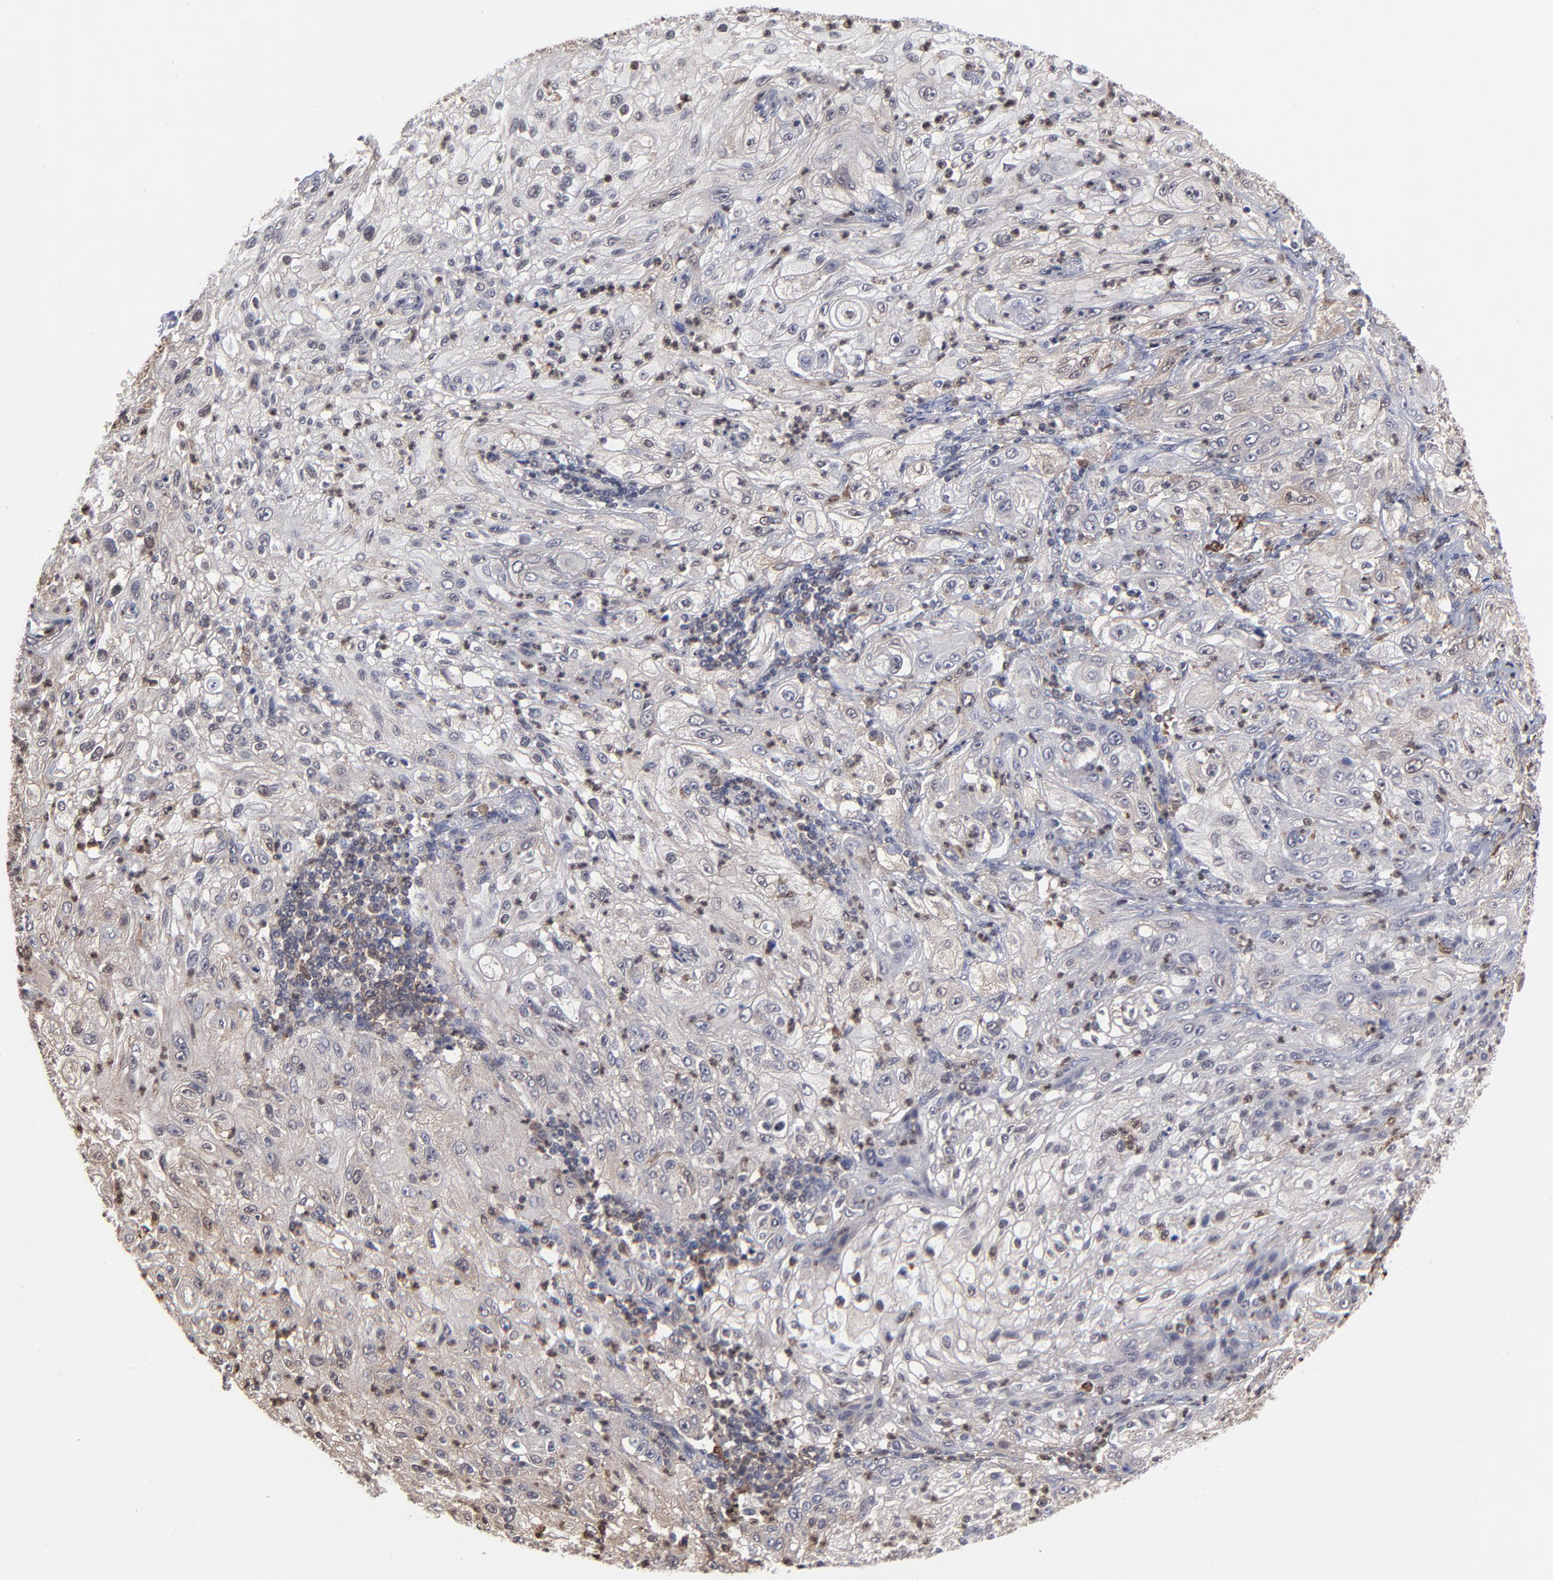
{"staining": {"intensity": "negative", "quantity": "none", "location": "none"}, "tissue": "lung cancer", "cell_type": "Tumor cells", "image_type": "cancer", "snomed": [{"axis": "morphology", "description": "Inflammation, NOS"}, {"axis": "morphology", "description": "Squamous cell carcinoma, NOS"}, {"axis": "topography", "description": "Lymph node"}, {"axis": "topography", "description": "Soft tissue"}, {"axis": "topography", "description": "Lung"}], "caption": "DAB (3,3'-diaminobenzidine) immunohistochemical staining of human lung cancer exhibits no significant staining in tumor cells.", "gene": "MAP2K1", "patient": {"sex": "male", "age": 66}}